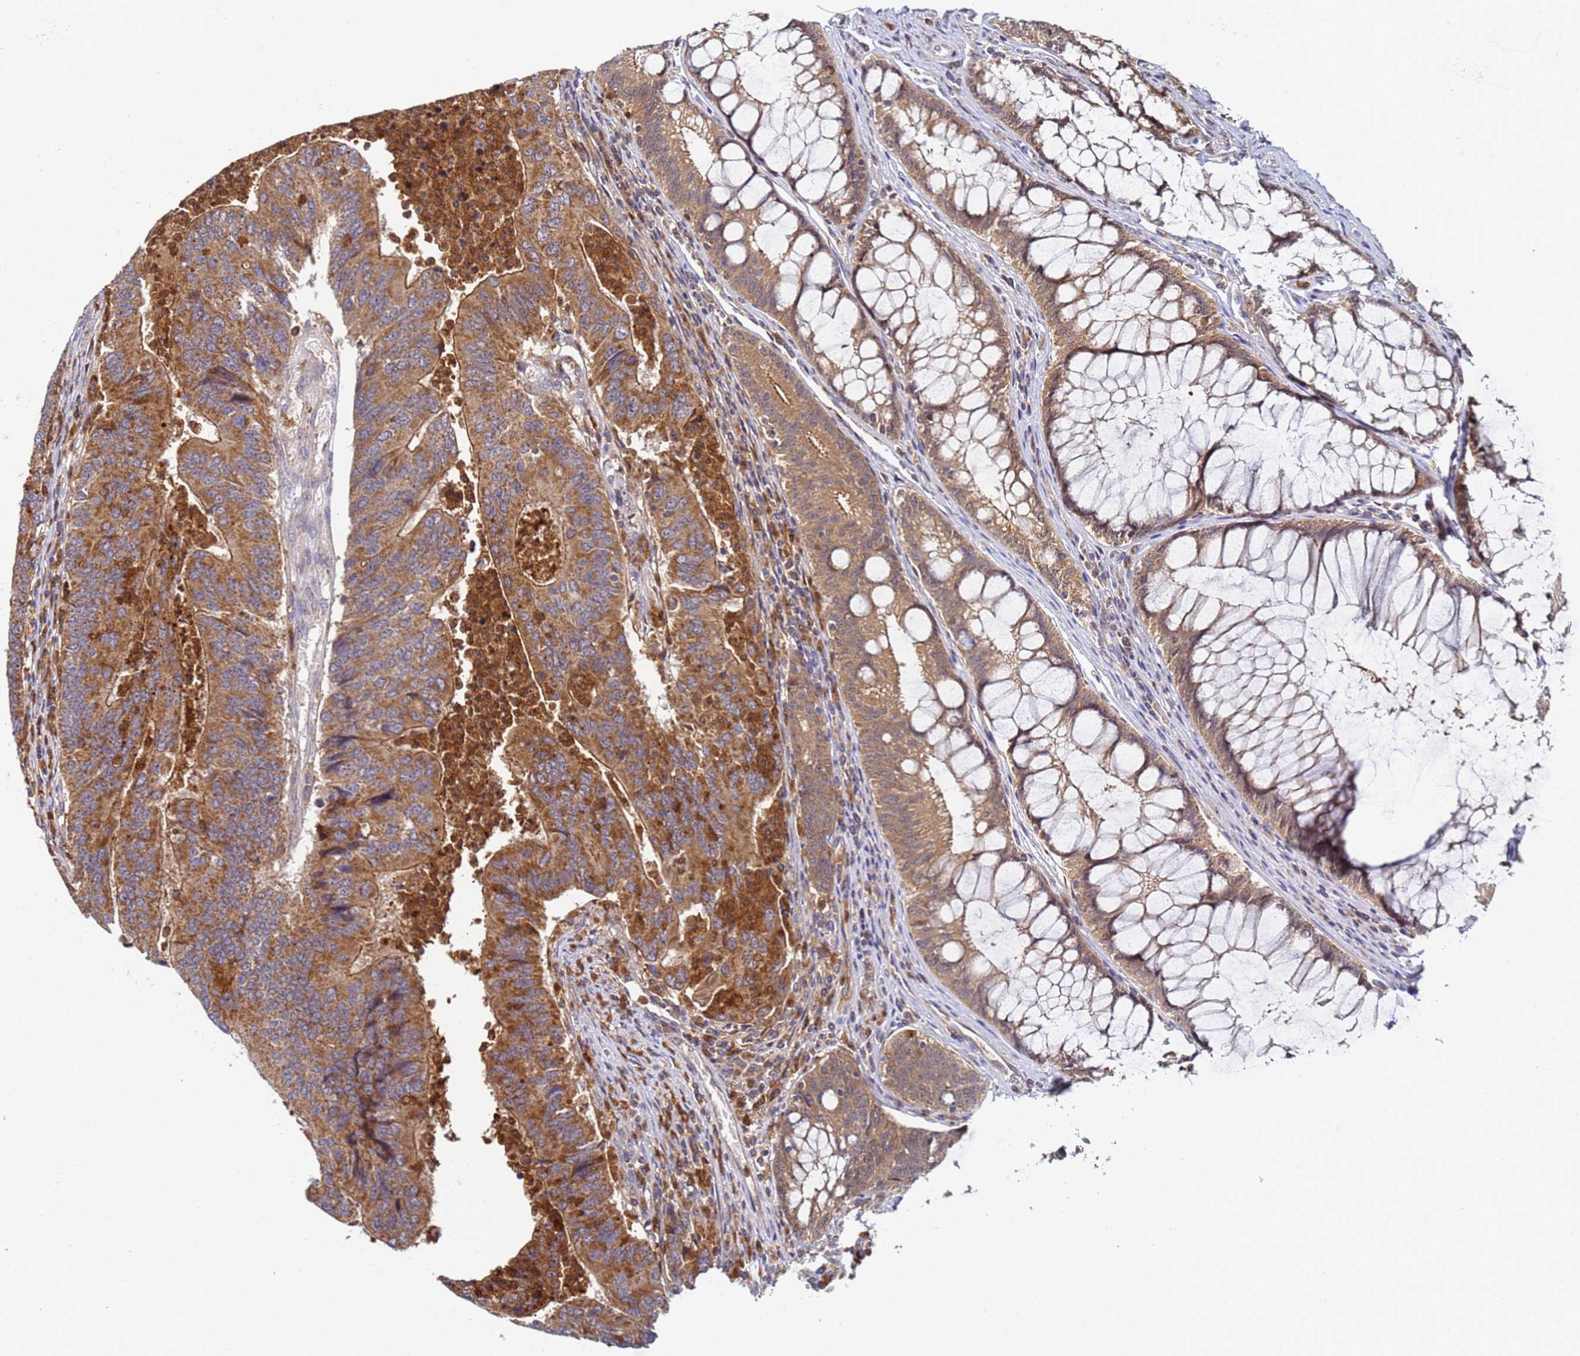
{"staining": {"intensity": "strong", "quantity": ">75%", "location": "cytoplasmic/membranous"}, "tissue": "colorectal cancer", "cell_type": "Tumor cells", "image_type": "cancer", "snomed": [{"axis": "morphology", "description": "Adenocarcinoma, NOS"}, {"axis": "topography", "description": "Colon"}], "caption": "Immunohistochemical staining of human colorectal adenocarcinoma shows strong cytoplasmic/membranous protein expression in approximately >75% of tumor cells.", "gene": "CCDC127", "patient": {"sex": "female", "age": 67}}